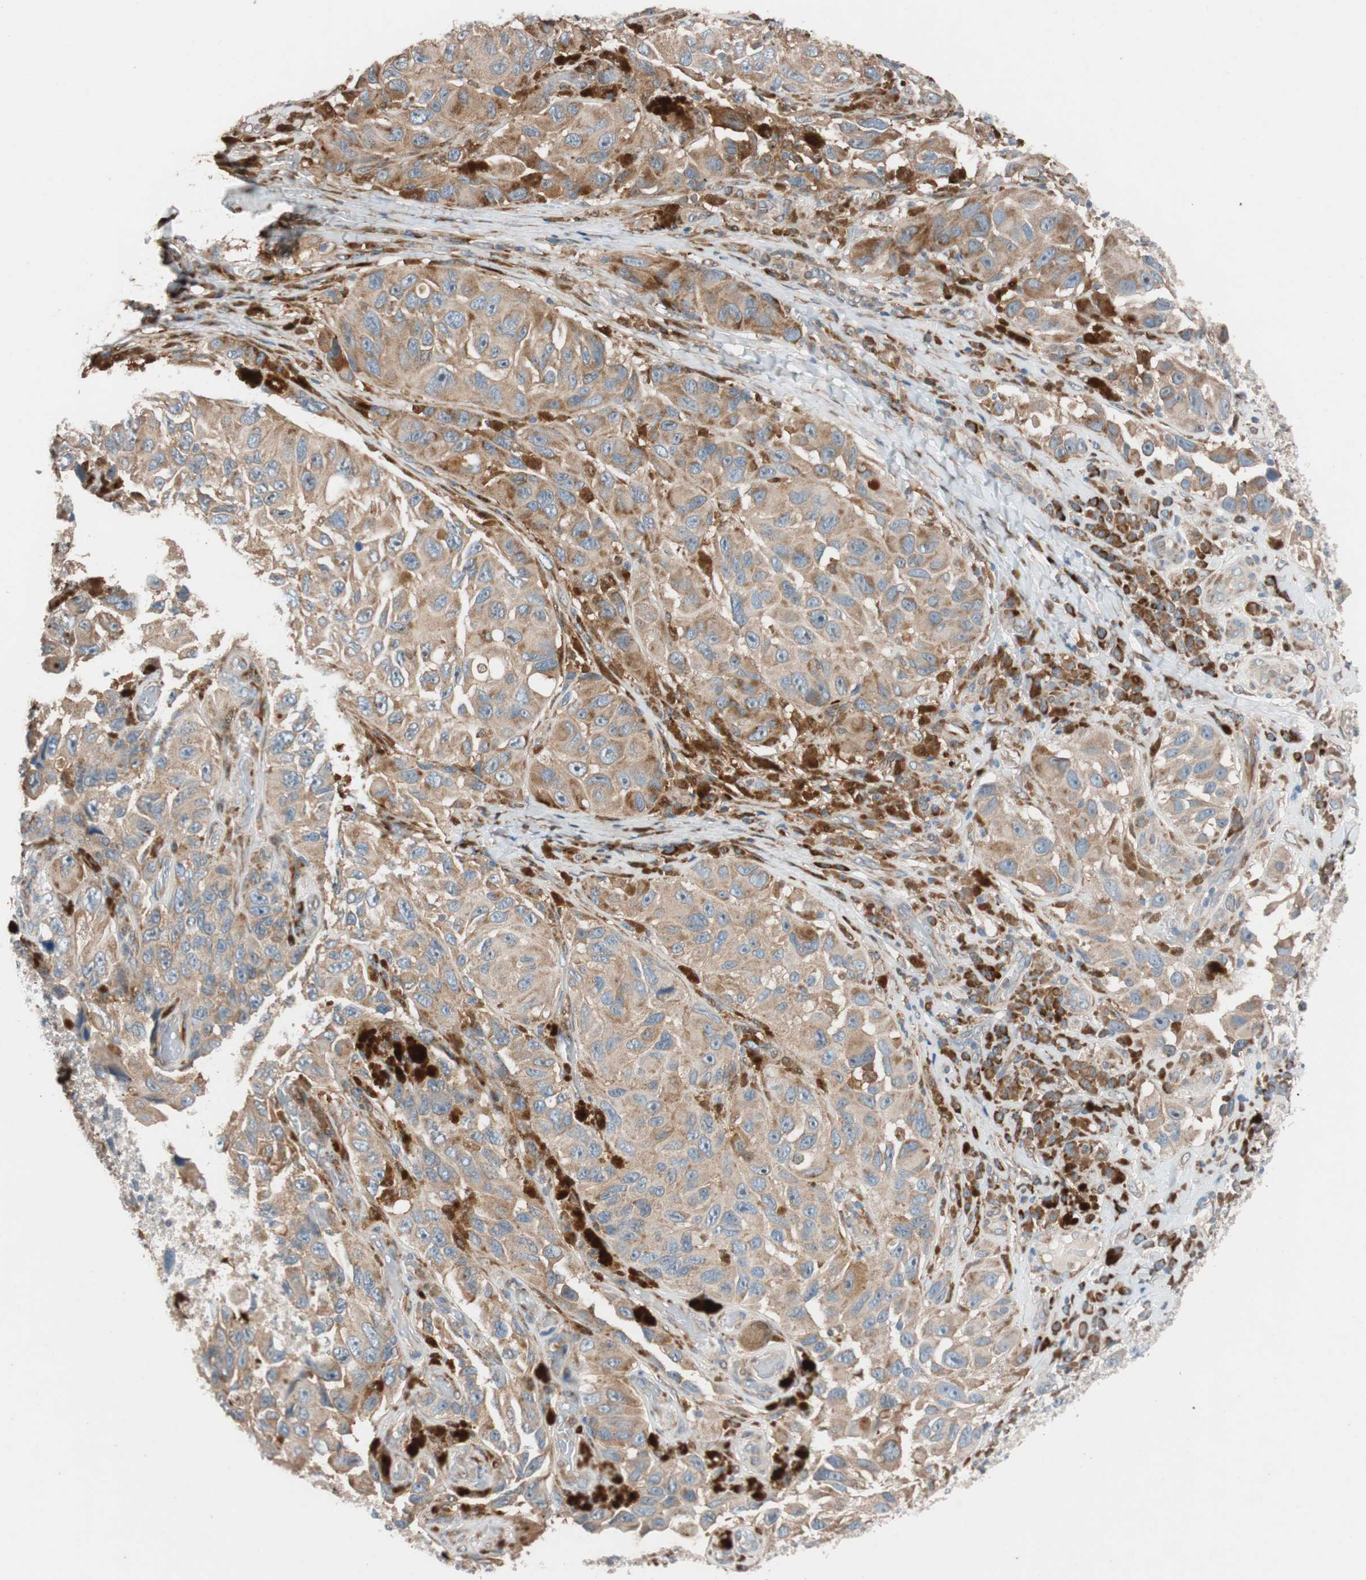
{"staining": {"intensity": "moderate", "quantity": ">75%", "location": "cytoplasmic/membranous"}, "tissue": "melanoma", "cell_type": "Tumor cells", "image_type": "cancer", "snomed": [{"axis": "morphology", "description": "Malignant melanoma, NOS"}, {"axis": "topography", "description": "Skin"}], "caption": "Tumor cells display medium levels of moderate cytoplasmic/membranous expression in approximately >75% of cells in human malignant melanoma.", "gene": "FAAH", "patient": {"sex": "female", "age": 73}}